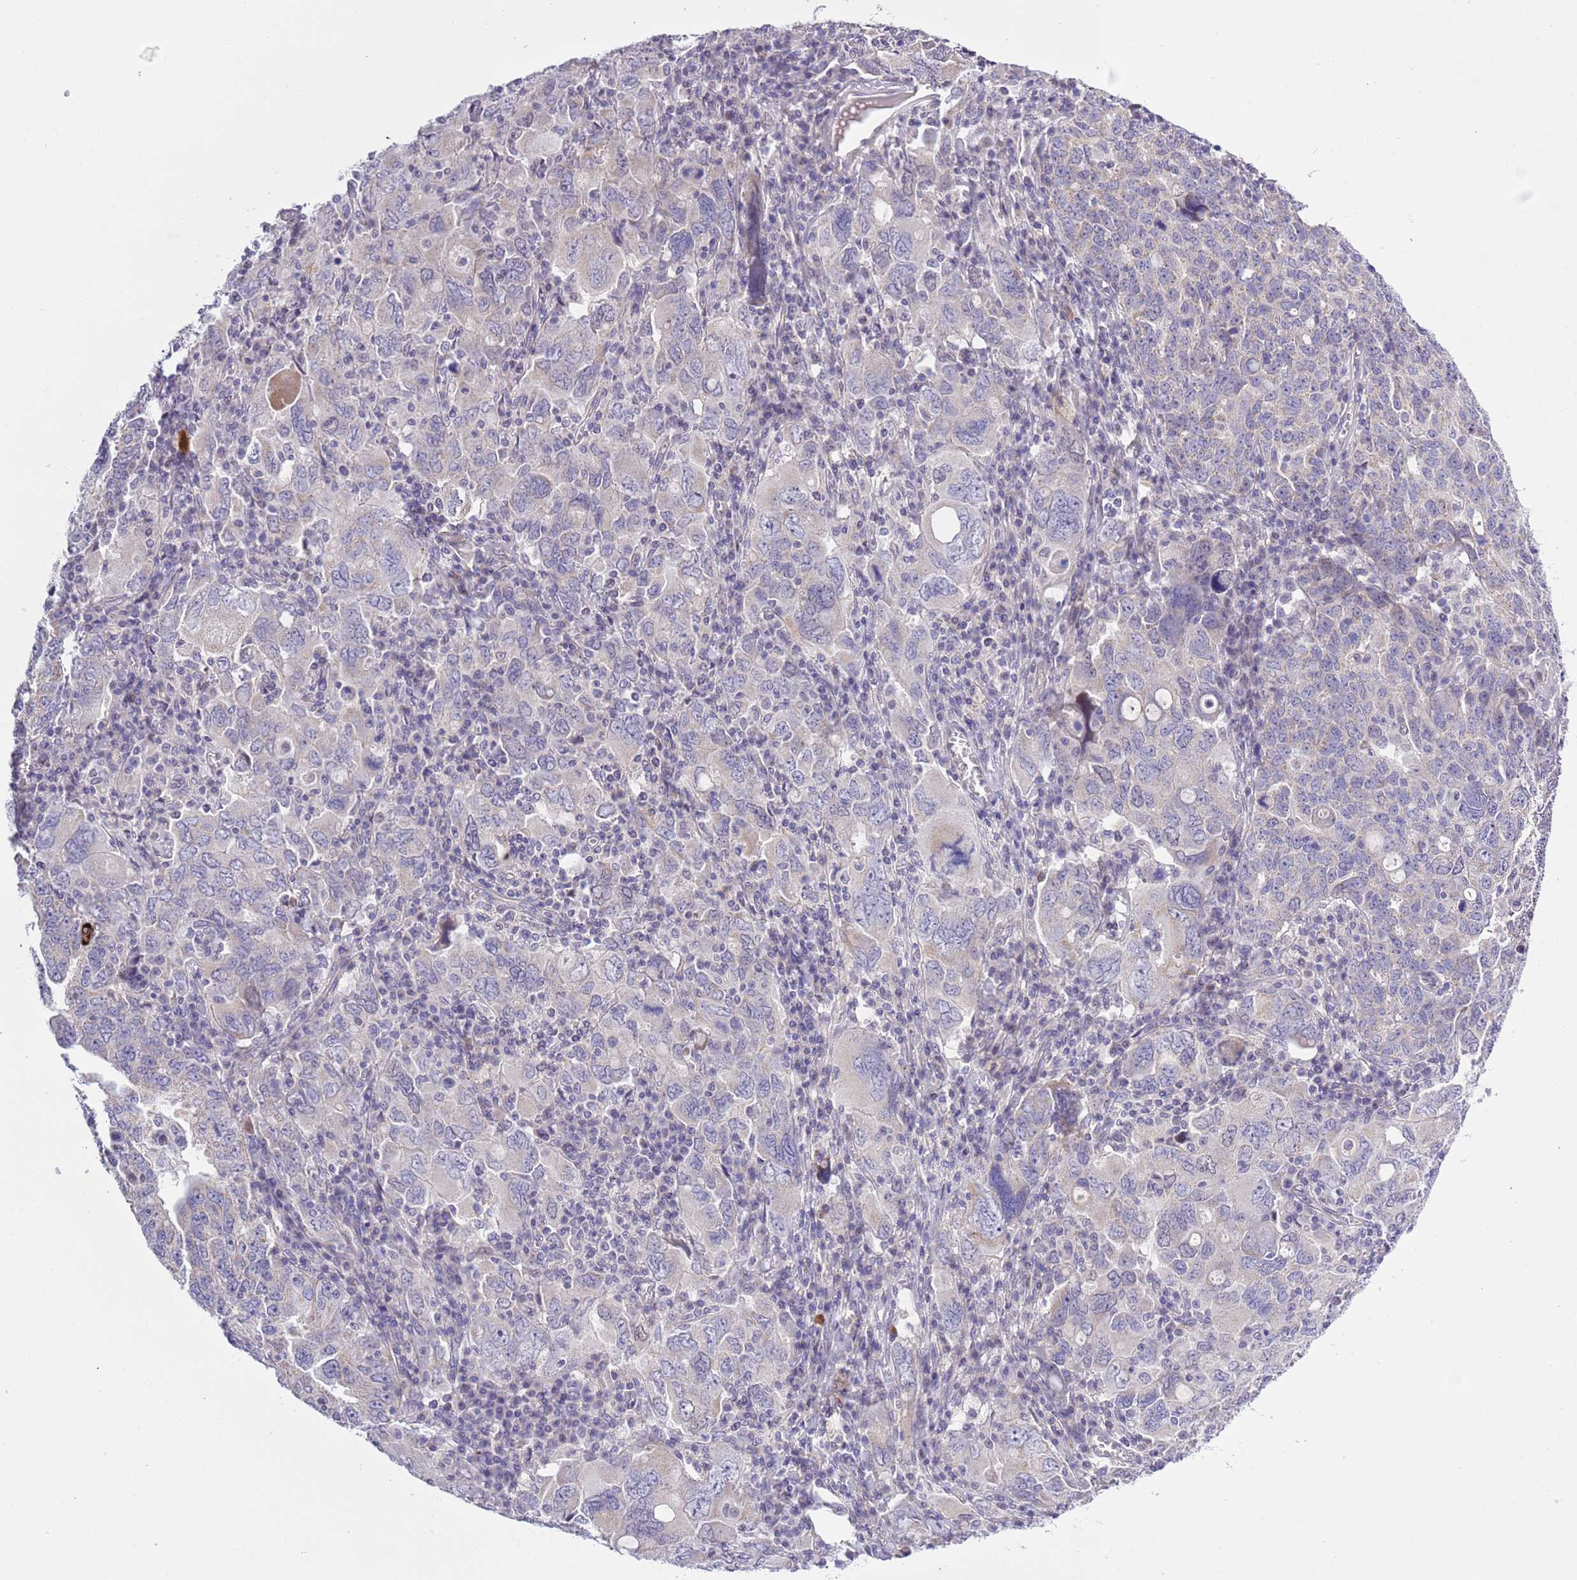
{"staining": {"intensity": "weak", "quantity": "<25%", "location": "cytoplasmic/membranous"}, "tissue": "ovarian cancer", "cell_type": "Tumor cells", "image_type": "cancer", "snomed": [{"axis": "morphology", "description": "Carcinoma, endometroid"}, {"axis": "topography", "description": "Ovary"}], "caption": "Tumor cells are negative for brown protein staining in endometroid carcinoma (ovarian).", "gene": "NET1", "patient": {"sex": "female", "age": 62}}